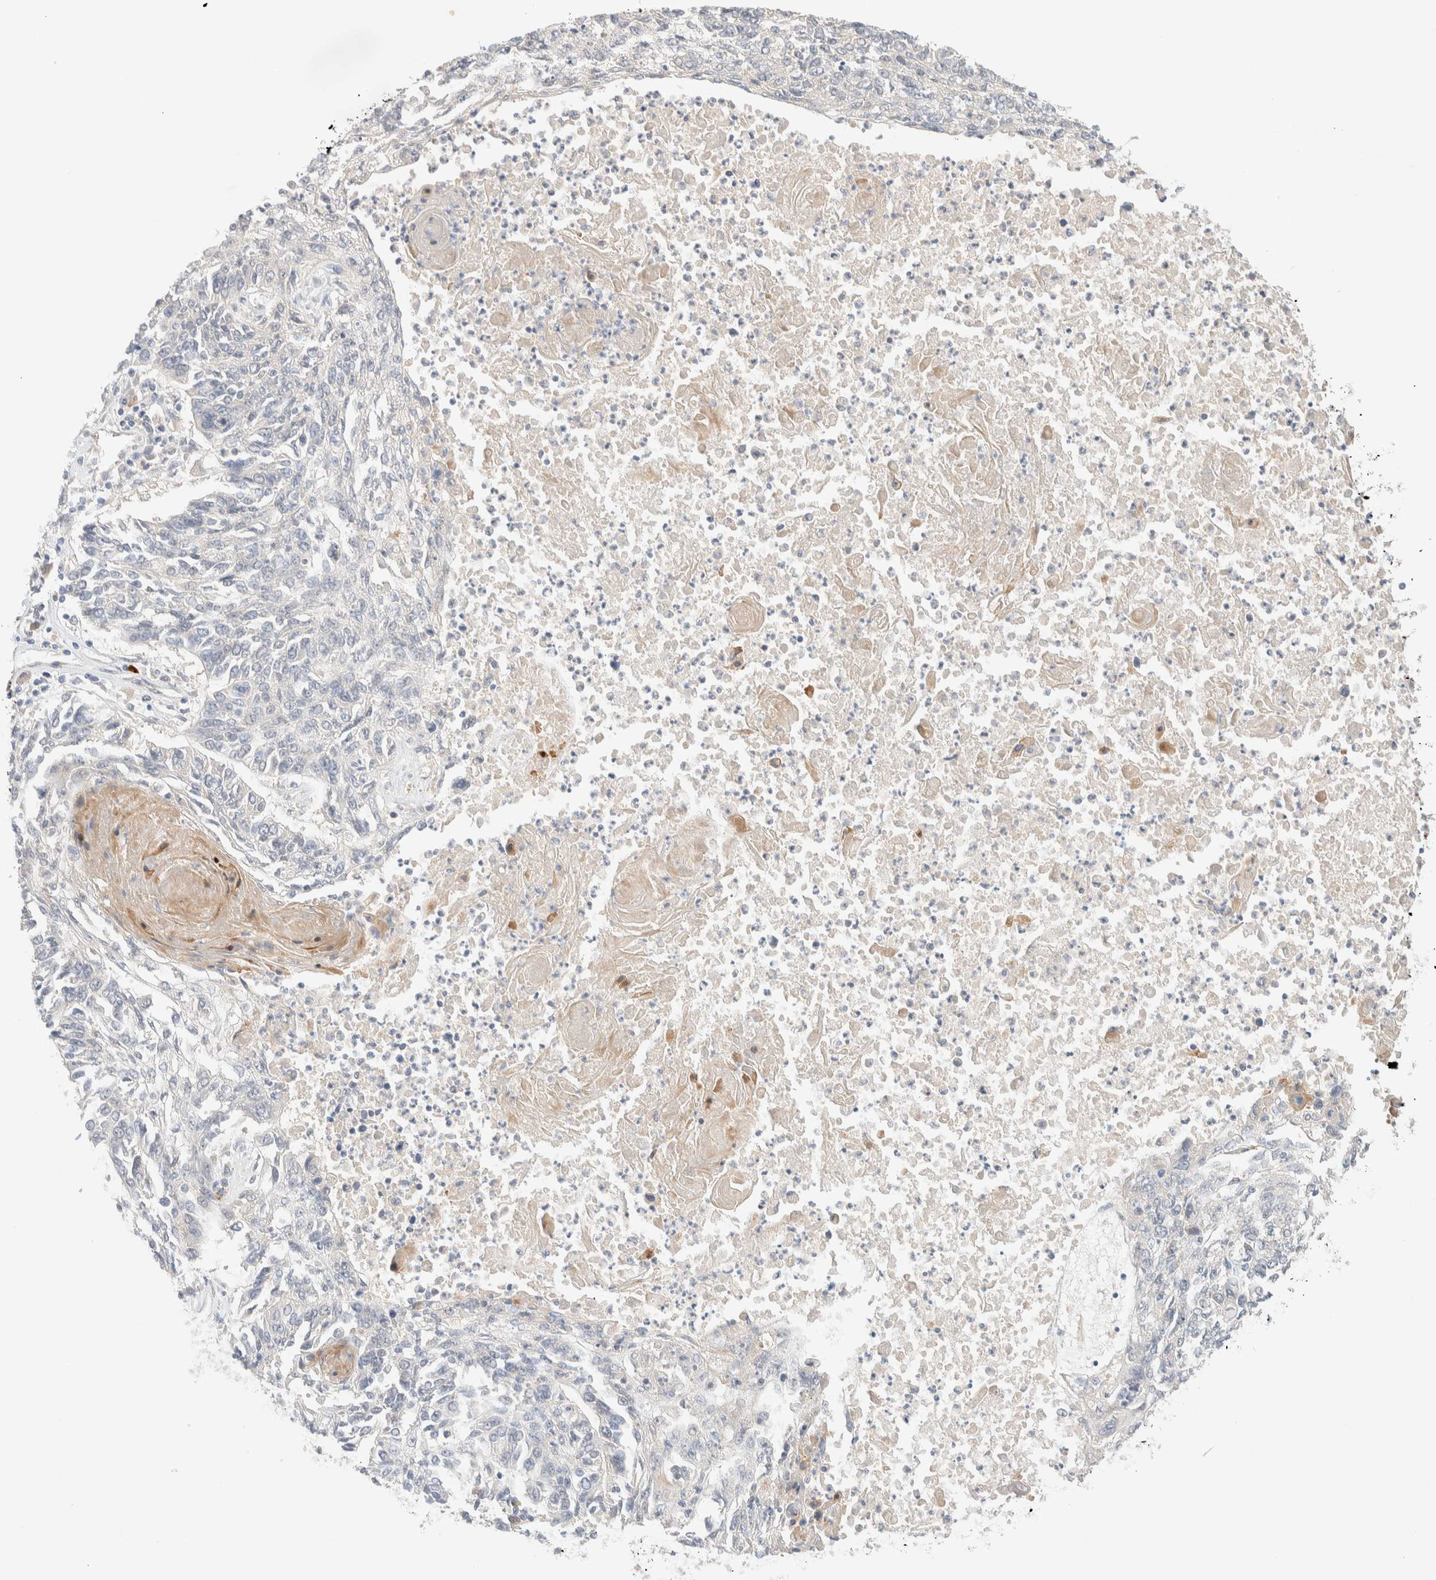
{"staining": {"intensity": "negative", "quantity": "none", "location": "none"}, "tissue": "lung cancer", "cell_type": "Tumor cells", "image_type": "cancer", "snomed": [{"axis": "morphology", "description": "Normal tissue, NOS"}, {"axis": "morphology", "description": "Squamous cell carcinoma, NOS"}, {"axis": "topography", "description": "Cartilage tissue"}, {"axis": "topography", "description": "Bronchus"}, {"axis": "topography", "description": "Lung"}], "caption": "This is an IHC image of lung squamous cell carcinoma. There is no staining in tumor cells.", "gene": "CHKA", "patient": {"sex": "female", "age": 49}}